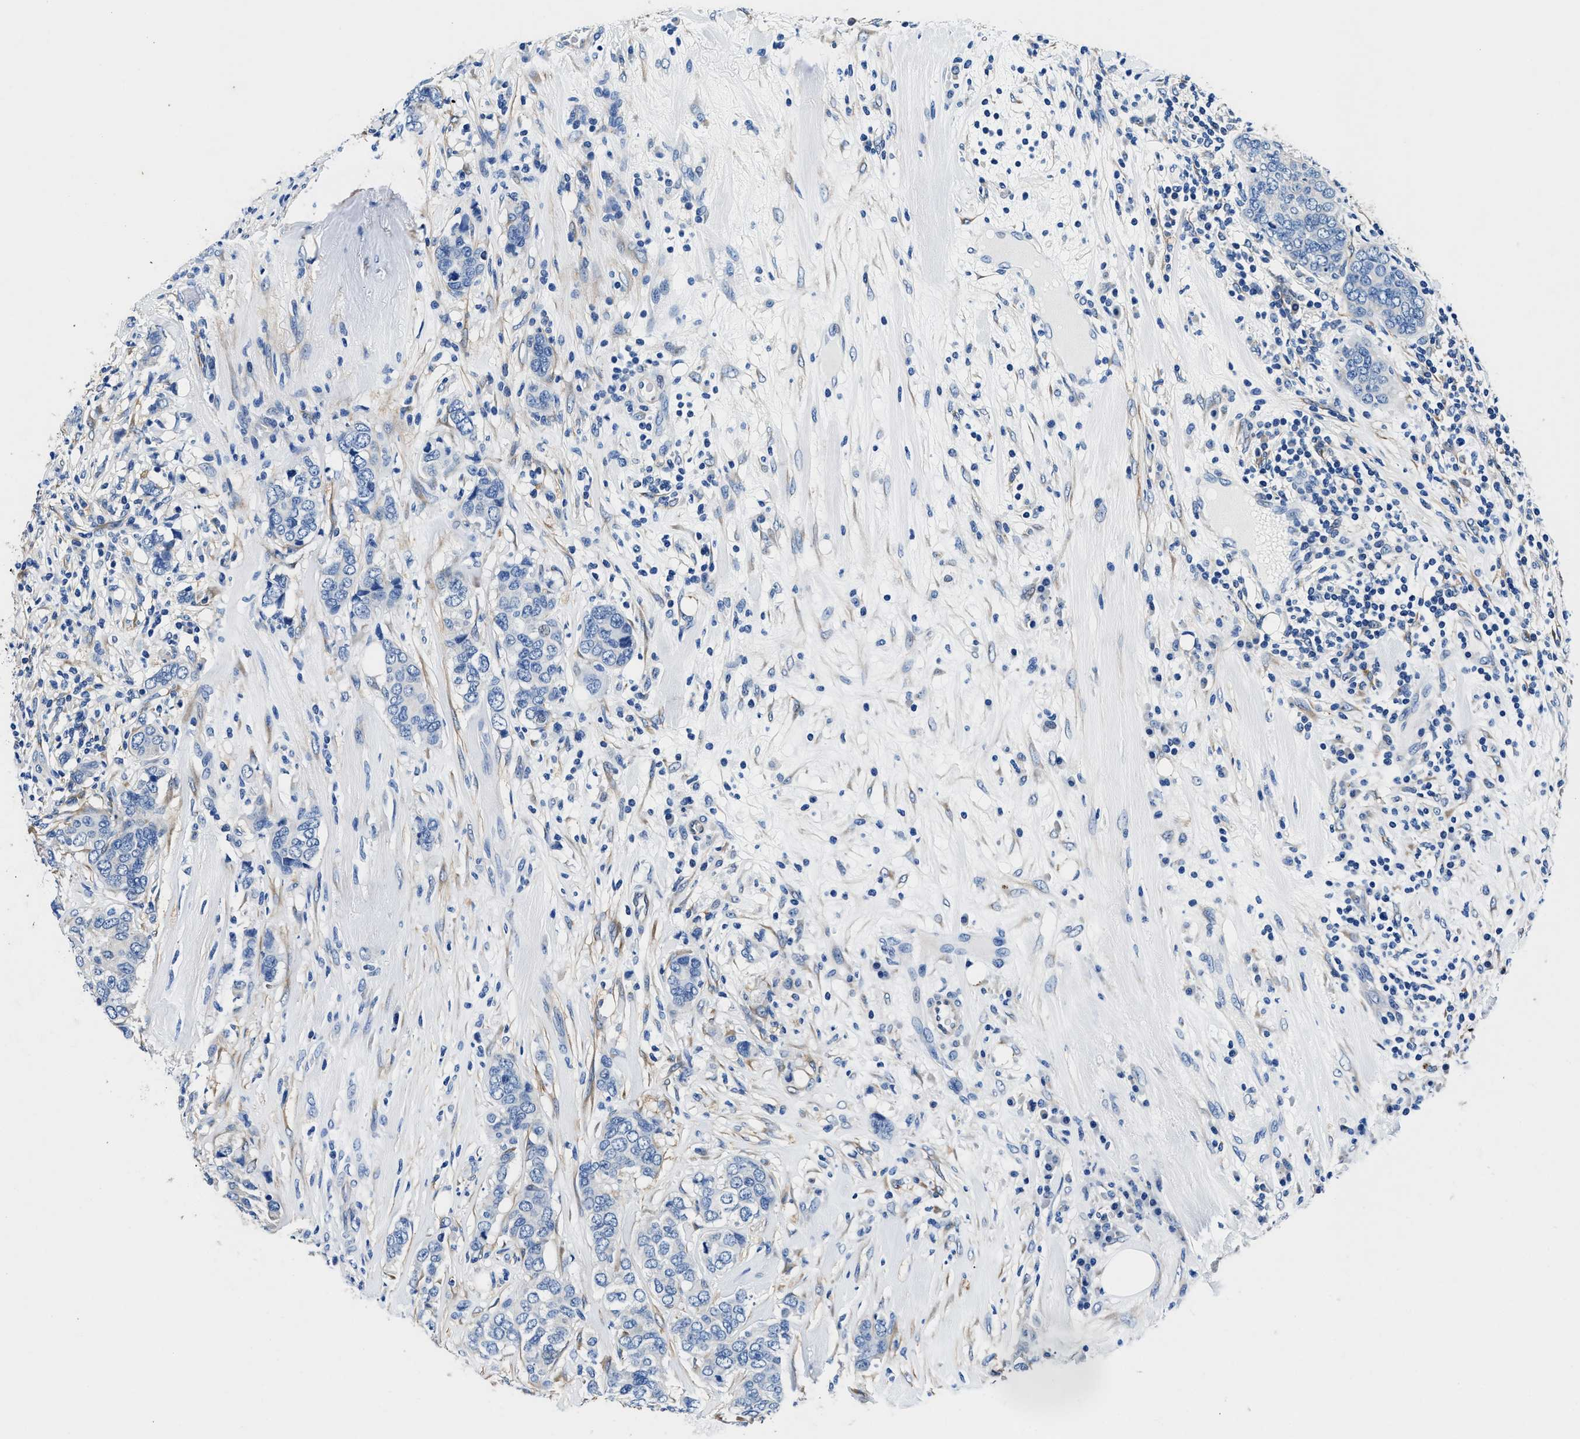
{"staining": {"intensity": "negative", "quantity": "none", "location": "none"}, "tissue": "breast cancer", "cell_type": "Tumor cells", "image_type": "cancer", "snomed": [{"axis": "morphology", "description": "Lobular carcinoma"}, {"axis": "topography", "description": "Breast"}], "caption": "Protein analysis of breast cancer demonstrates no significant expression in tumor cells.", "gene": "NEU1", "patient": {"sex": "female", "age": 59}}